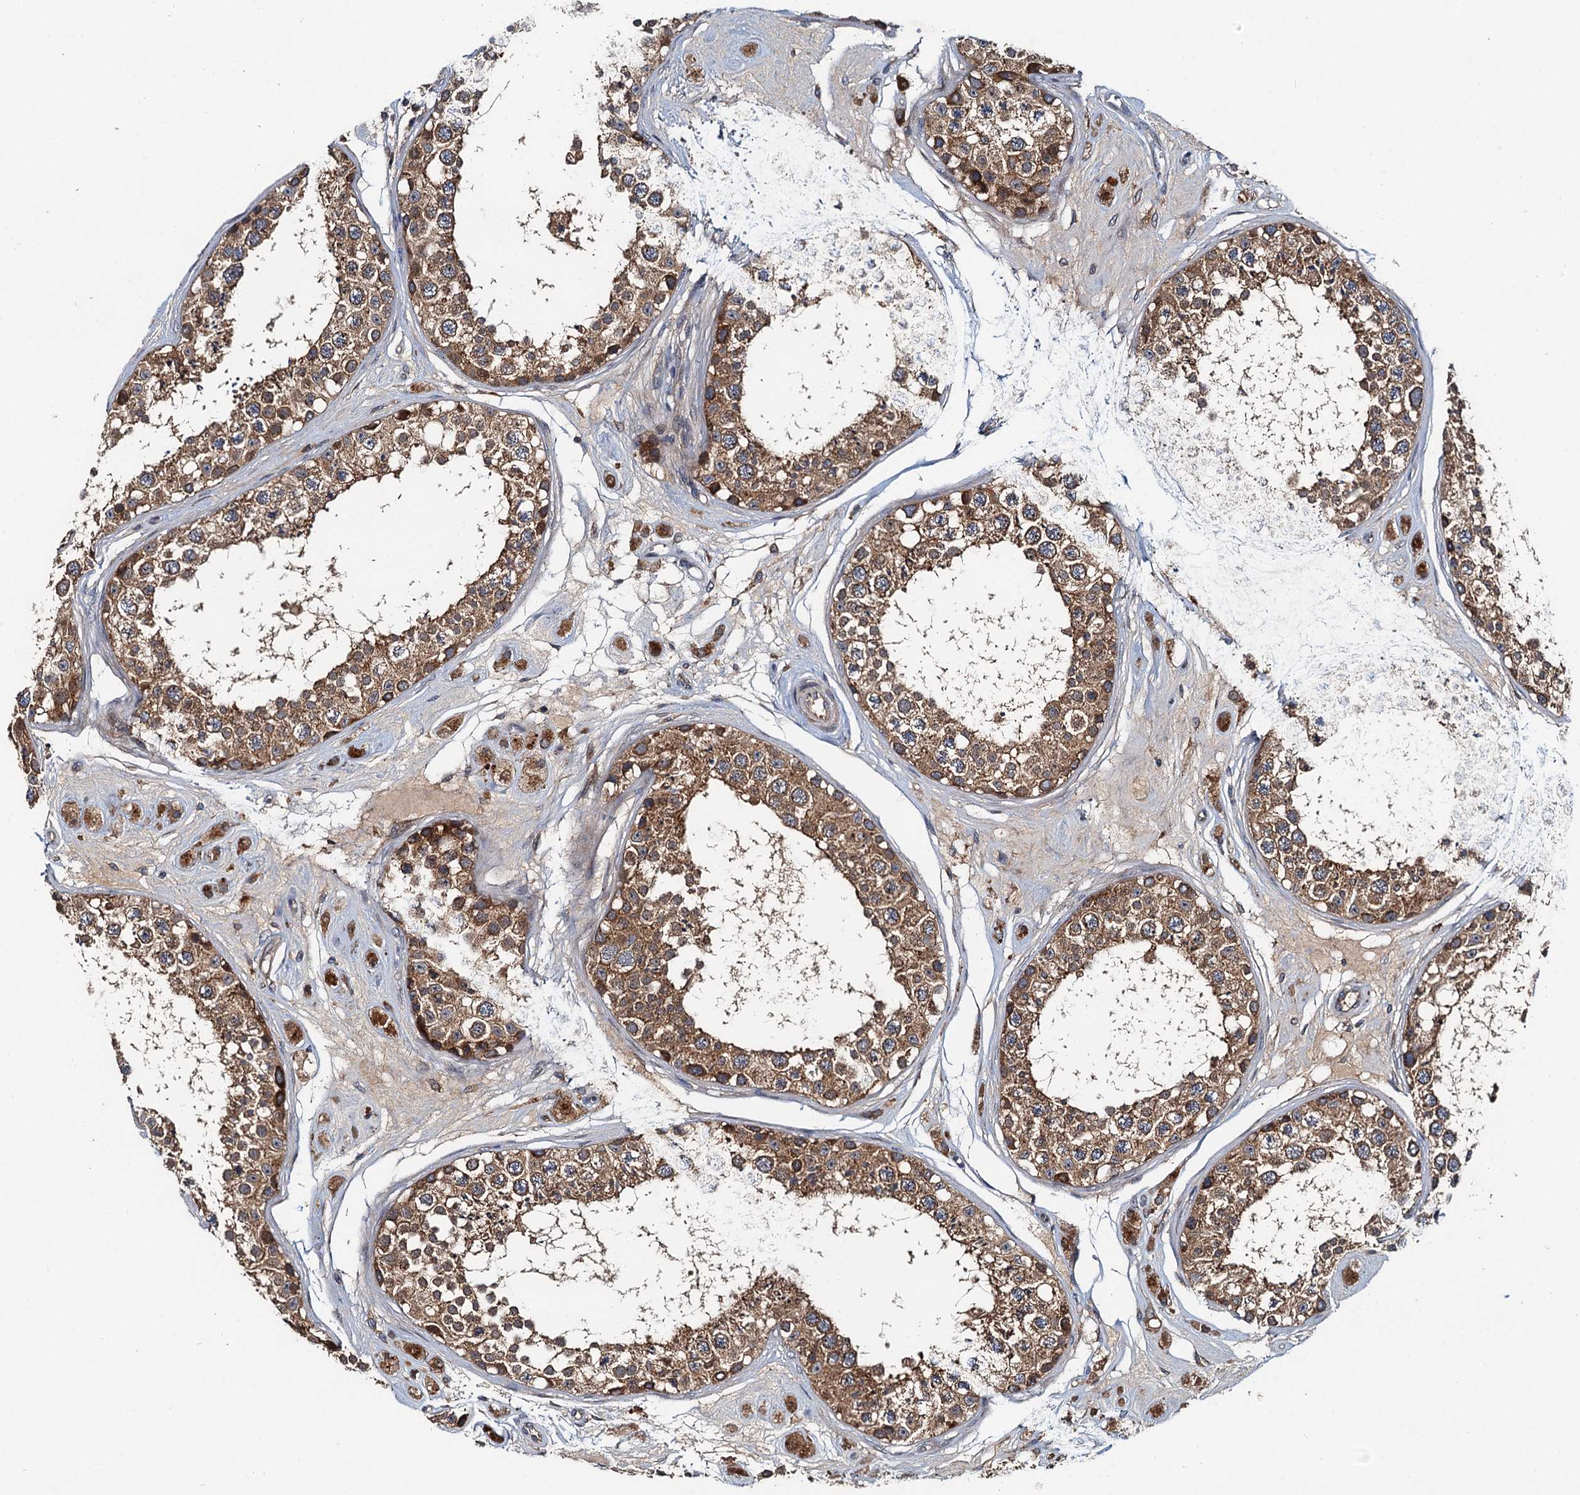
{"staining": {"intensity": "strong", "quantity": ">75%", "location": "cytoplasmic/membranous"}, "tissue": "testis", "cell_type": "Cells in seminiferous ducts", "image_type": "normal", "snomed": [{"axis": "morphology", "description": "Normal tissue, NOS"}, {"axis": "topography", "description": "Testis"}], "caption": "Approximately >75% of cells in seminiferous ducts in unremarkable human testis display strong cytoplasmic/membranous protein staining as visualized by brown immunohistochemical staining.", "gene": "EFL1", "patient": {"sex": "male", "age": 25}}